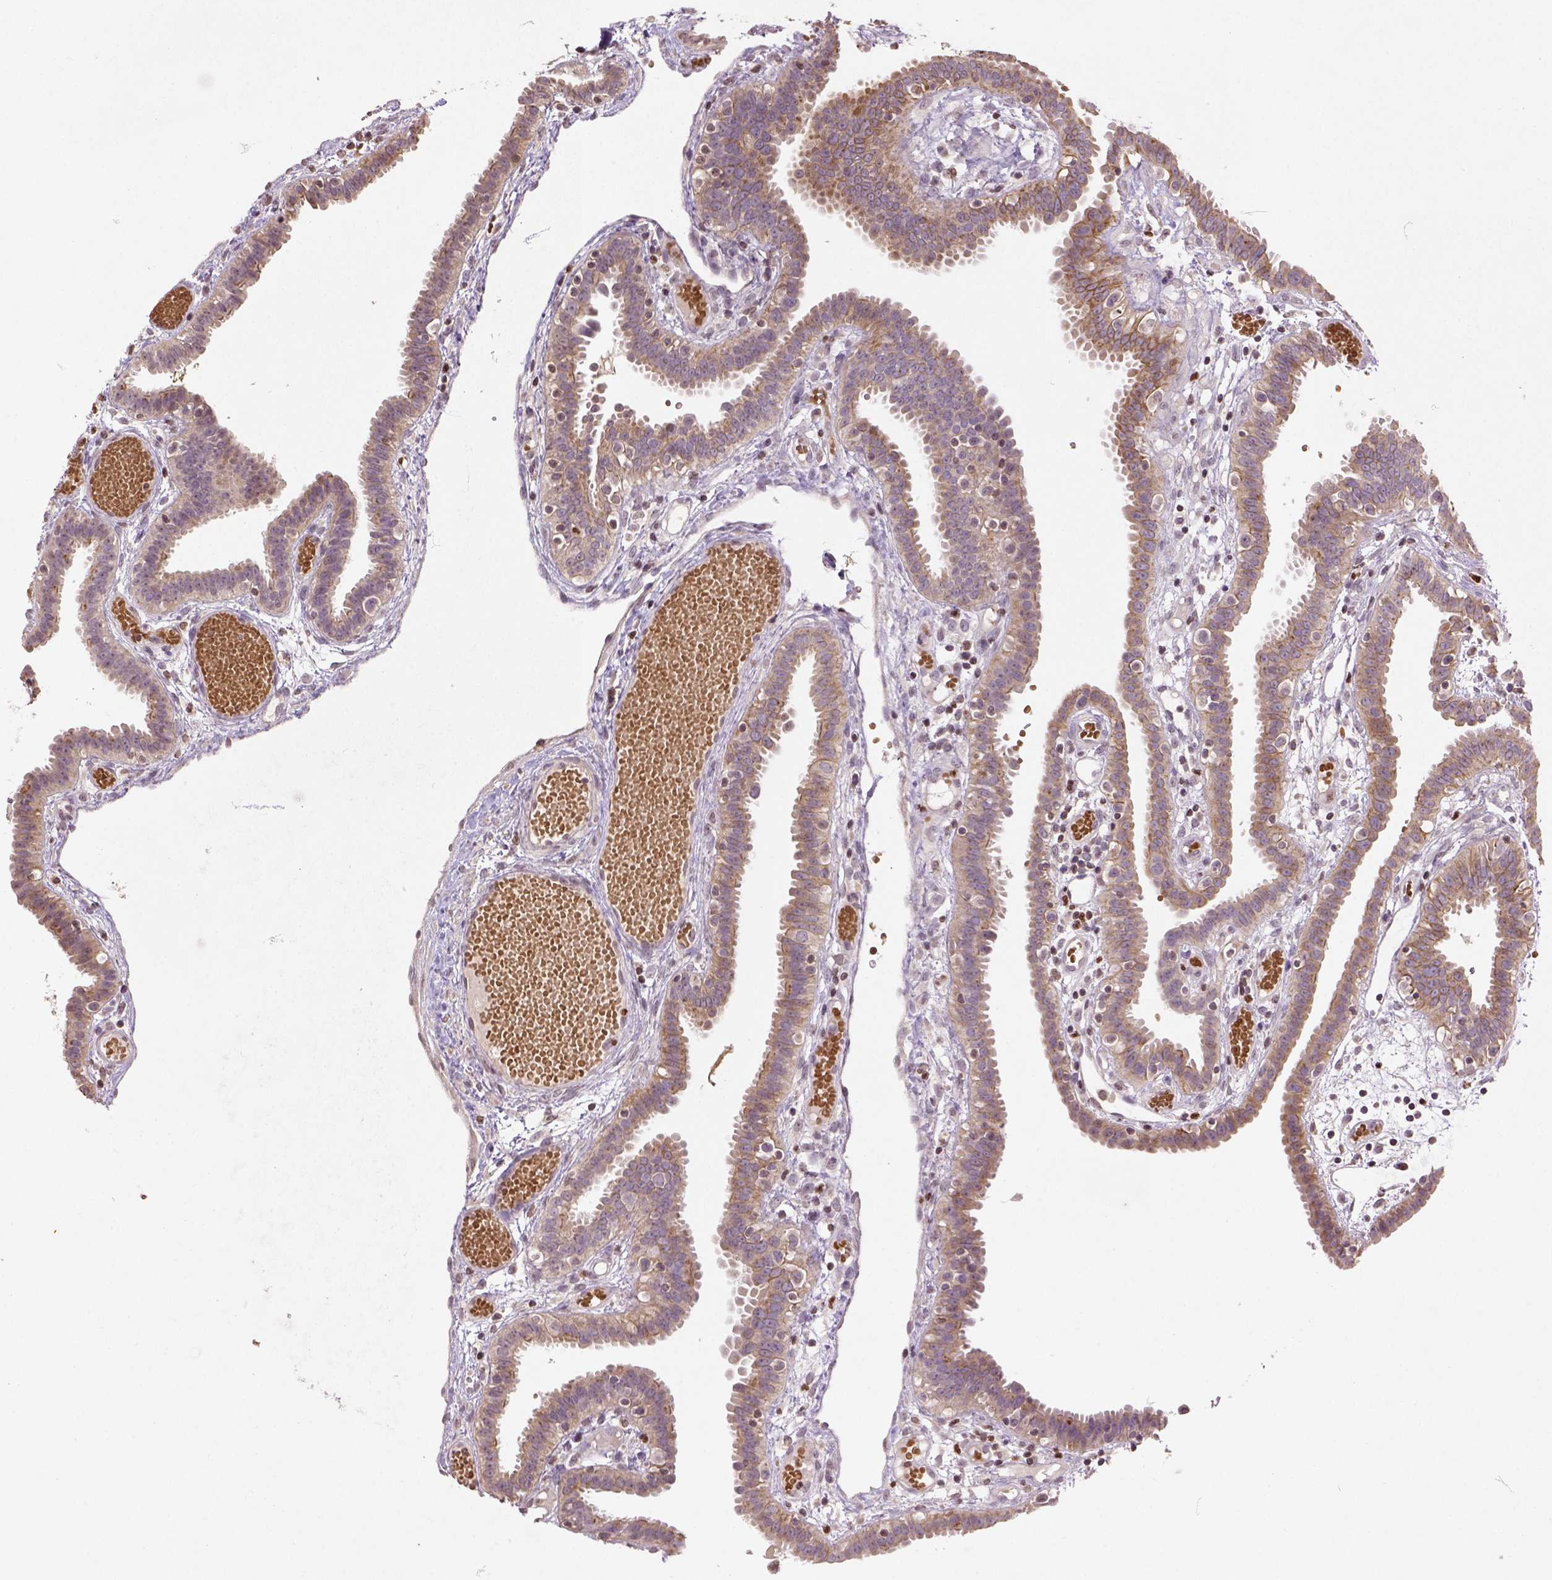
{"staining": {"intensity": "moderate", "quantity": "<25%", "location": "cytoplasmic/membranous"}, "tissue": "fallopian tube", "cell_type": "Glandular cells", "image_type": "normal", "snomed": [{"axis": "morphology", "description": "Normal tissue, NOS"}, {"axis": "topography", "description": "Fallopian tube"}], "caption": "An immunohistochemistry (IHC) photomicrograph of unremarkable tissue is shown. Protein staining in brown labels moderate cytoplasmic/membranous positivity in fallopian tube within glandular cells.", "gene": "NUDT3", "patient": {"sex": "female", "age": 37}}